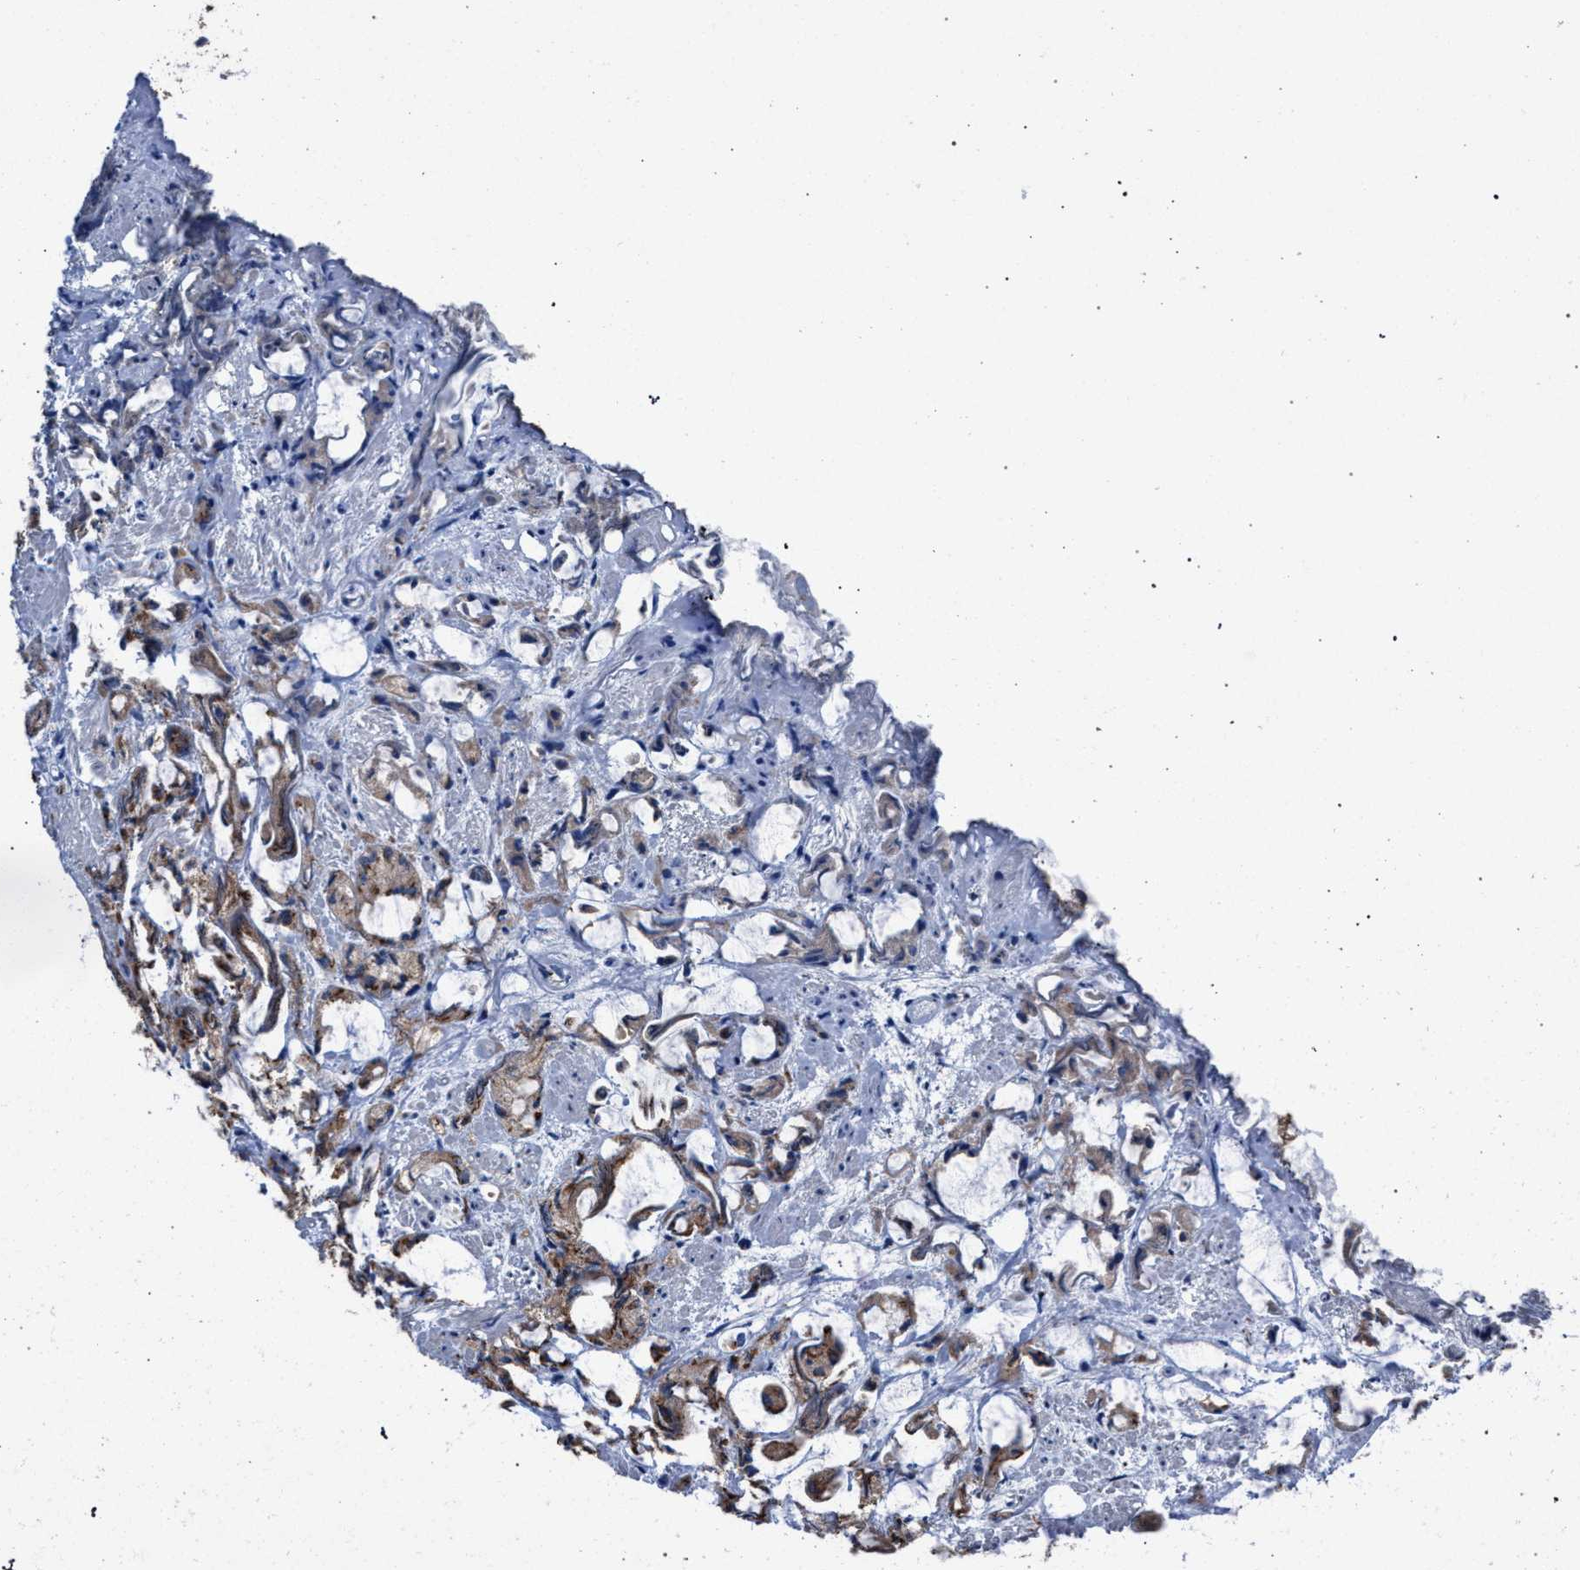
{"staining": {"intensity": "weak", "quantity": ">75%", "location": "cytoplasmic/membranous"}, "tissue": "prostate cancer", "cell_type": "Tumor cells", "image_type": "cancer", "snomed": [{"axis": "morphology", "description": "Adenocarcinoma, High grade"}, {"axis": "topography", "description": "Prostate"}], "caption": "A brown stain labels weak cytoplasmic/membranous expression of a protein in prostate cancer tumor cells.", "gene": "ATP6V0A1", "patient": {"sex": "male", "age": 85}}